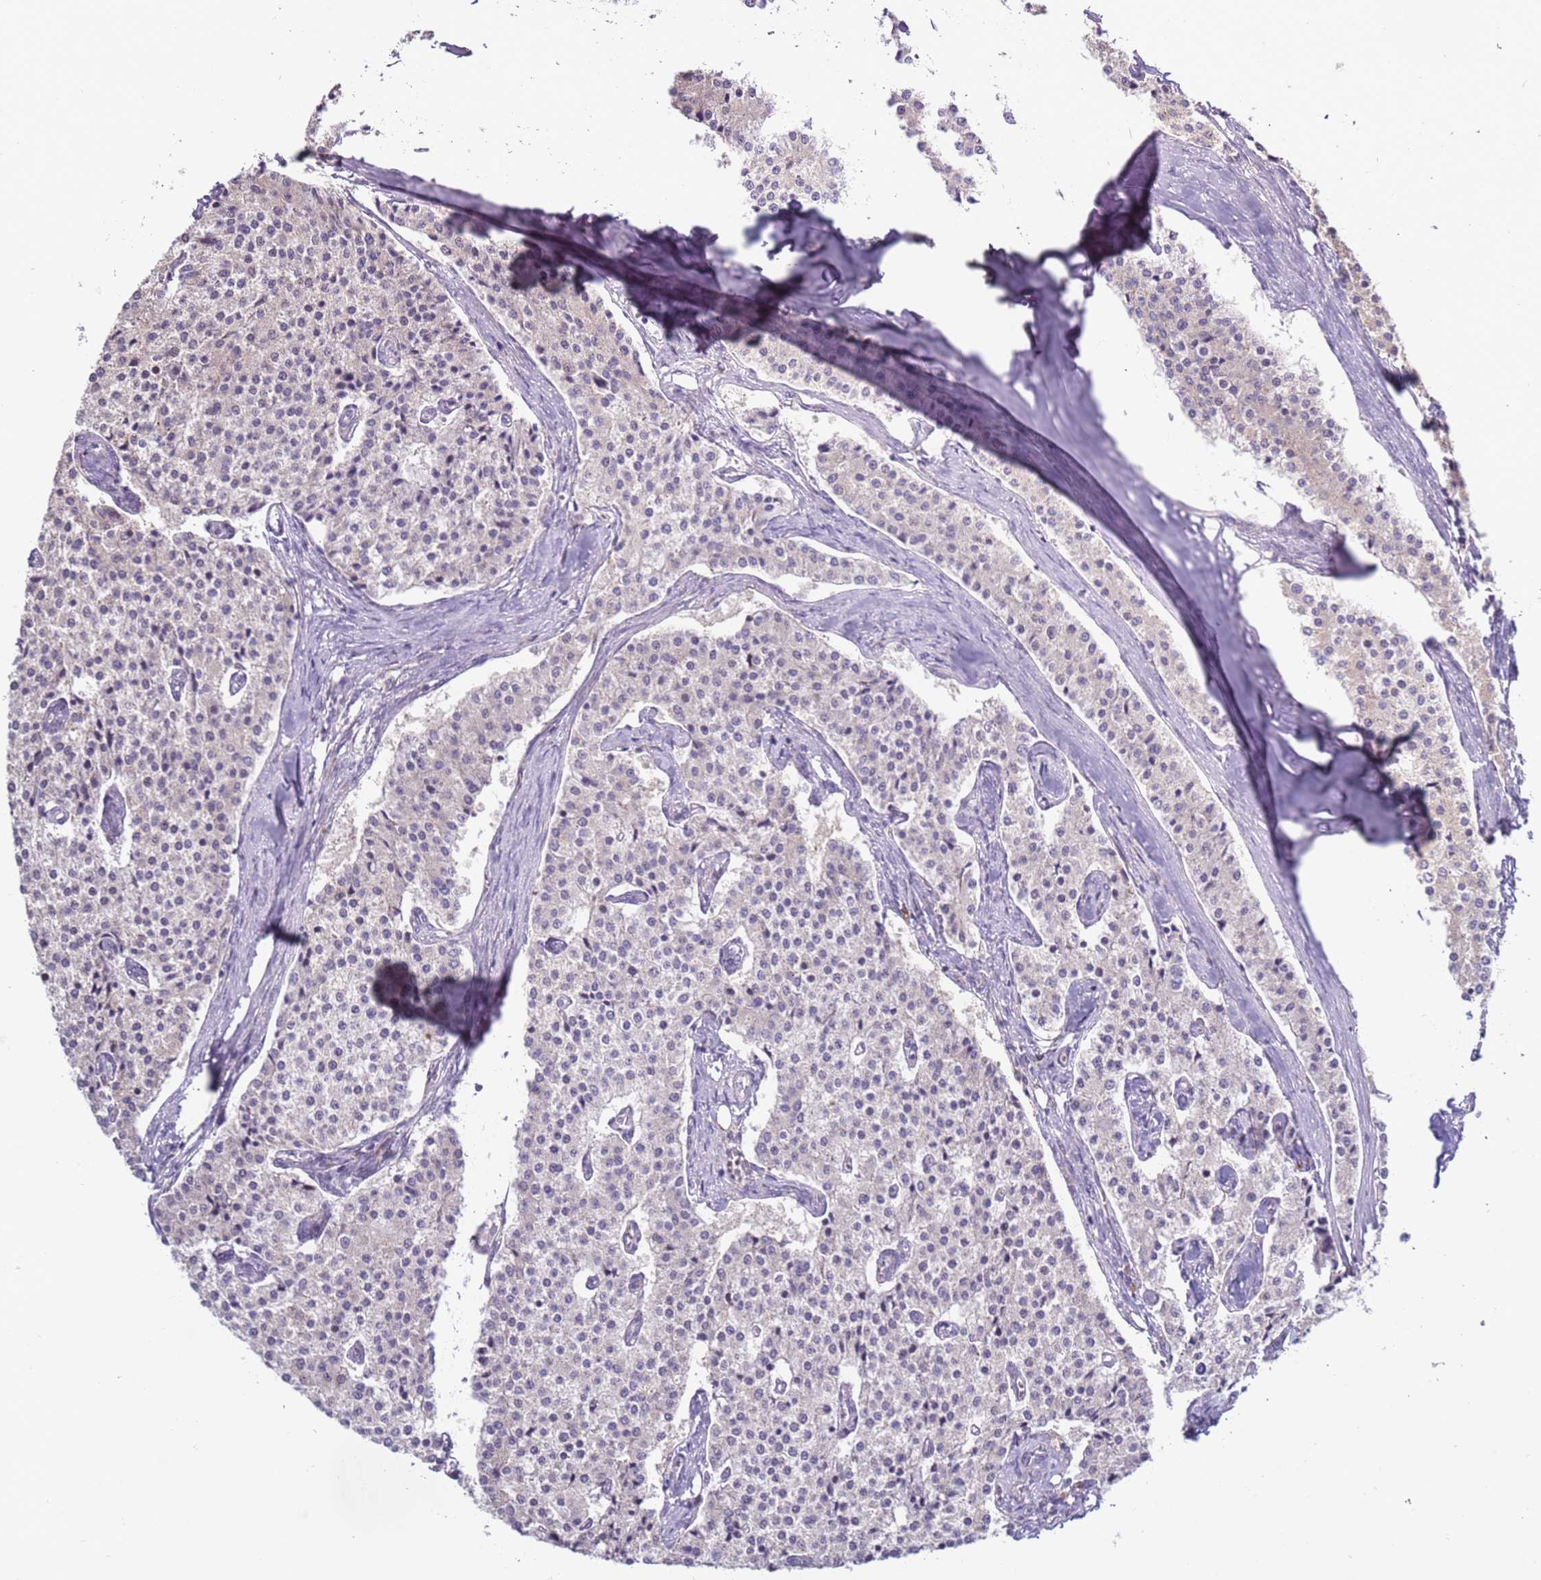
{"staining": {"intensity": "negative", "quantity": "none", "location": "none"}, "tissue": "carcinoid", "cell_type": "Tumor cells", "image_type": "cancer", "snomed": [{"axis": "morphology", "description": "Carcinoid, malignant, NOS"}, {"axis": "topography", "description": "Colon"}], "caption": "This photomicrograph is of malignant carcinoid stained with IHC to label a protein in brown with the nuclei are counter-stained blue. There is no positivity in tumor cells.", "gene": "UCMA", "patient": {"sex": "female", "age": 52}}